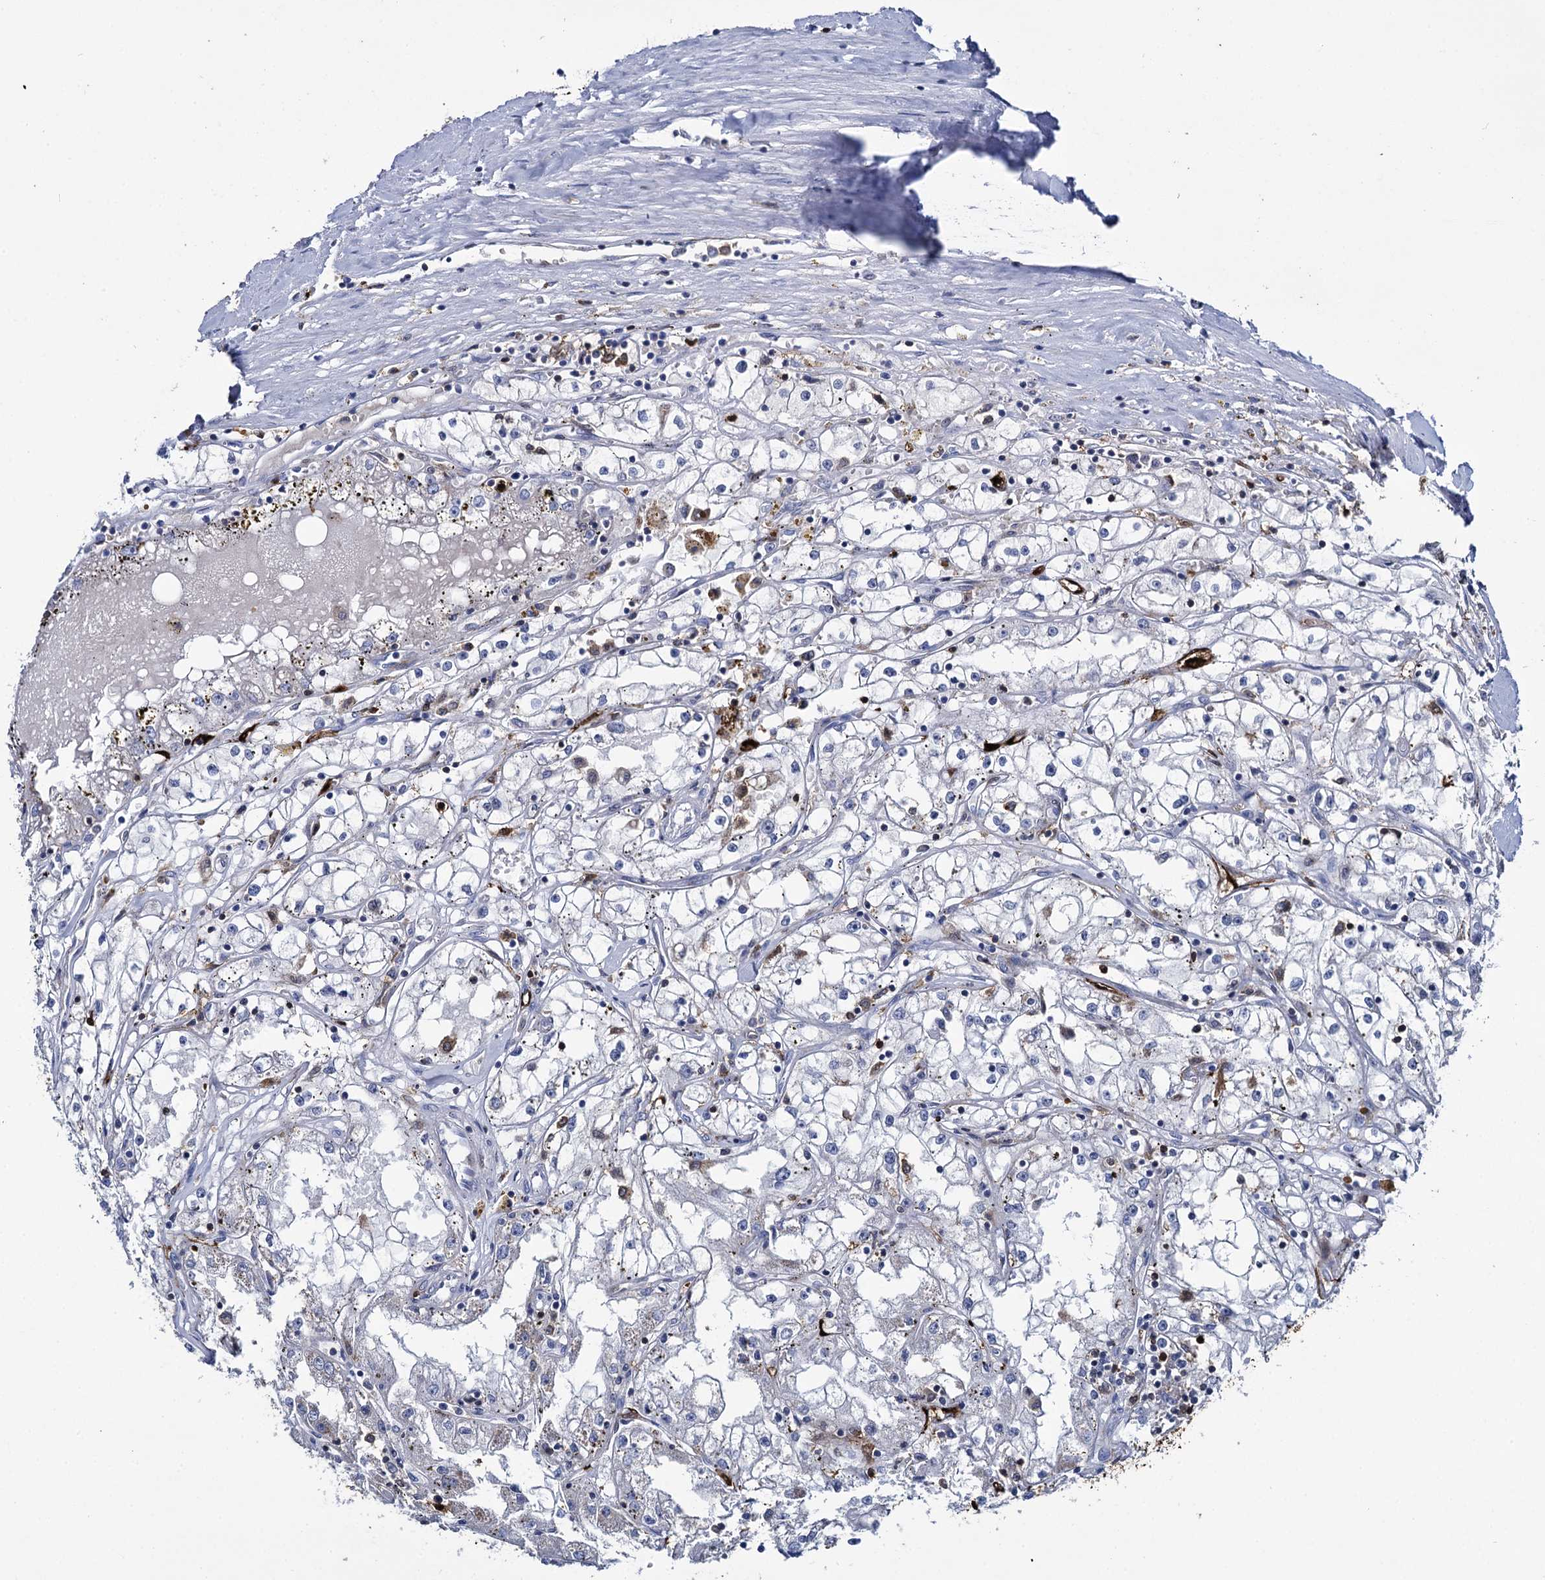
{"staining": {"intensity": "negative", "quantity": "none", "location": "none"}, "tissue": "renal cancer", "cell_type": "Tumor cells", "image_type": "cancer", "snomed": [{"axis": "morphology", "description": "Adenocarcinoma, NOS"}, {"axis": "topography", "description": "Kidney"}], "caption": "This is an immunohistochemistry (IHC) image of adenocarcinoma (renal). There is no staining in tumor cells.", "gene": "FABP5", "patient": {"sex": "male", "age": 56}}